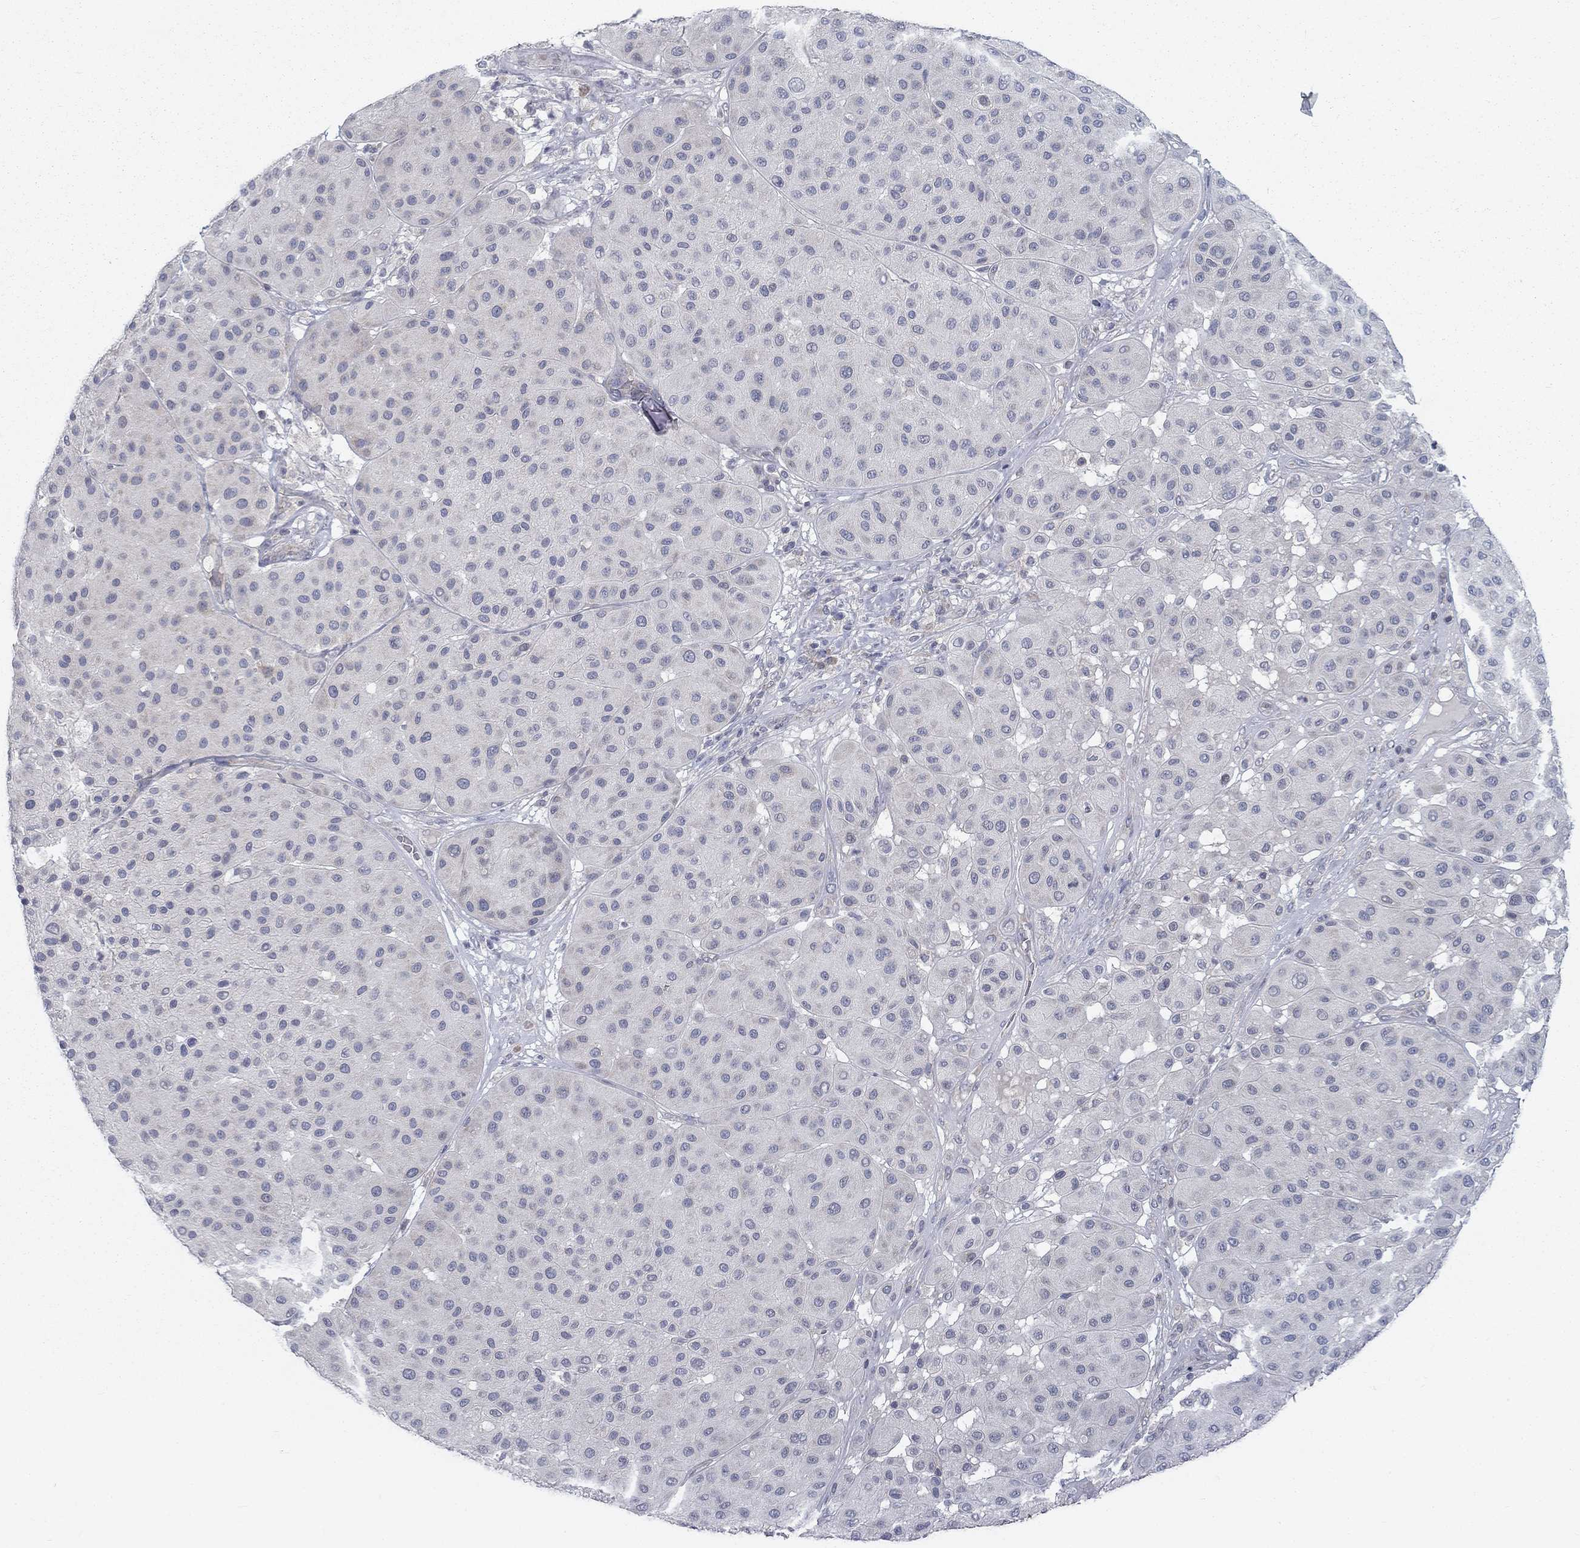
{"staining": {"intensity": "negative", "quantity": "none", "location": "none"}, "tissue": "melanoma", "cell_type": "Tumor cells", "image_type": "cancer", "snomed": [{"axis": "morphology", "description": "Malignant melanoma, Metastatic site"}, {"axis": "topography", "description": "Smooth muscle"}], "caption": "High power microscopy photomicrograph of an immunohistochemistry (IHC) histopathology image of melanoma, revealing no significant staining in tumor cells. The staining was performed using DAB to visualize the protein expression in brown, while the nuclei were stained in blue with hematoxylin (Magnification: 20x).", "gene": "ATP1A3", "patient": {"sex": "male", "age": 41}}